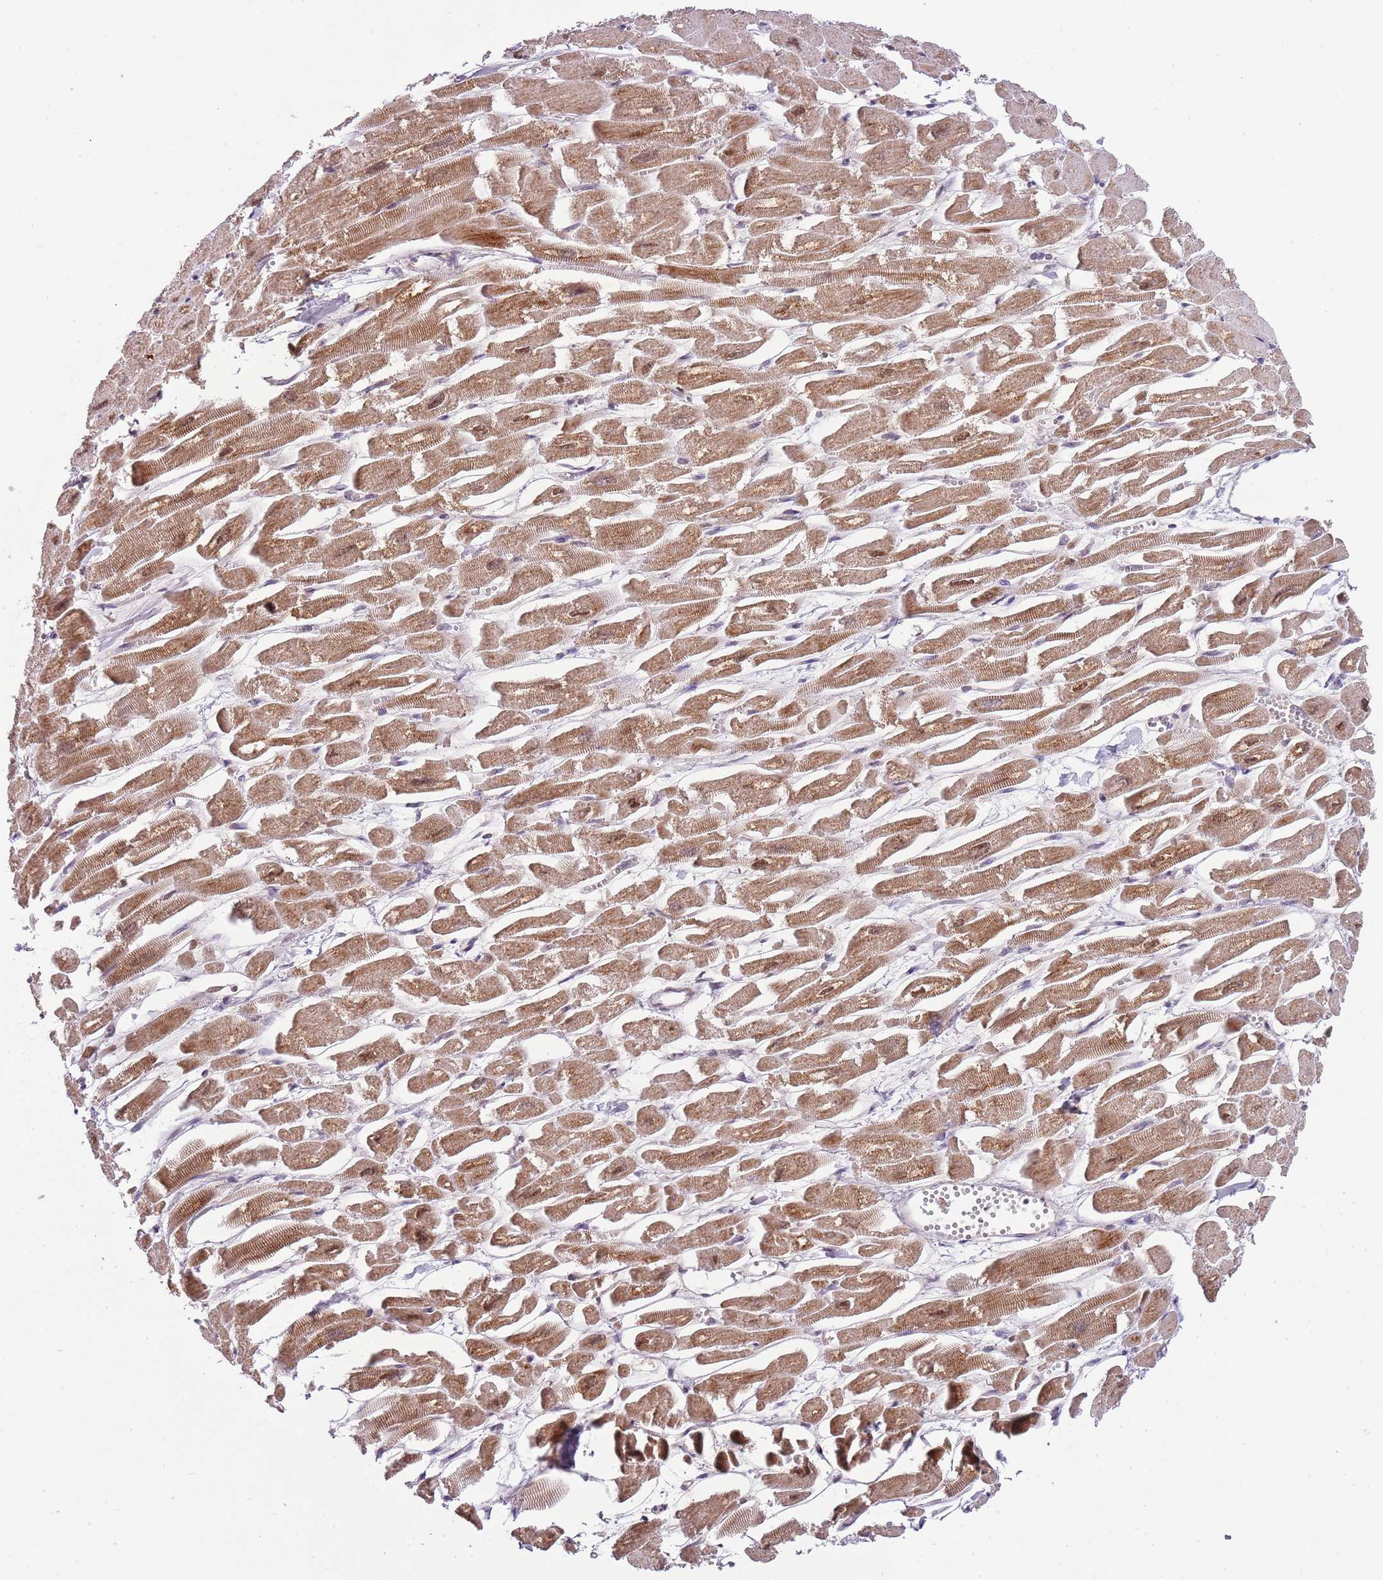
{"staining": {"intensity": "moderate", "quantity": ">75%", "location": "cytoplasmic/membranous,nuclear"}, "tissue": "heart muscle", "cell_type": "Cardiomyocytes", "image_type": "normal", "snomed": [{"axis": "morphology", "description": "Normal tissue, NOS"}, {"axis": "topography", "description": "Heart"}], "caption": "An image of heart muscle stained for a protein displays moderate cytoplasmic/membranous,nuclear brown staining in cardiomyocytes. (IHC, brightfield microscopy, high magnification).", "gene": "FAM120AOS", "patient": {"sex": "male", "age": 54}}